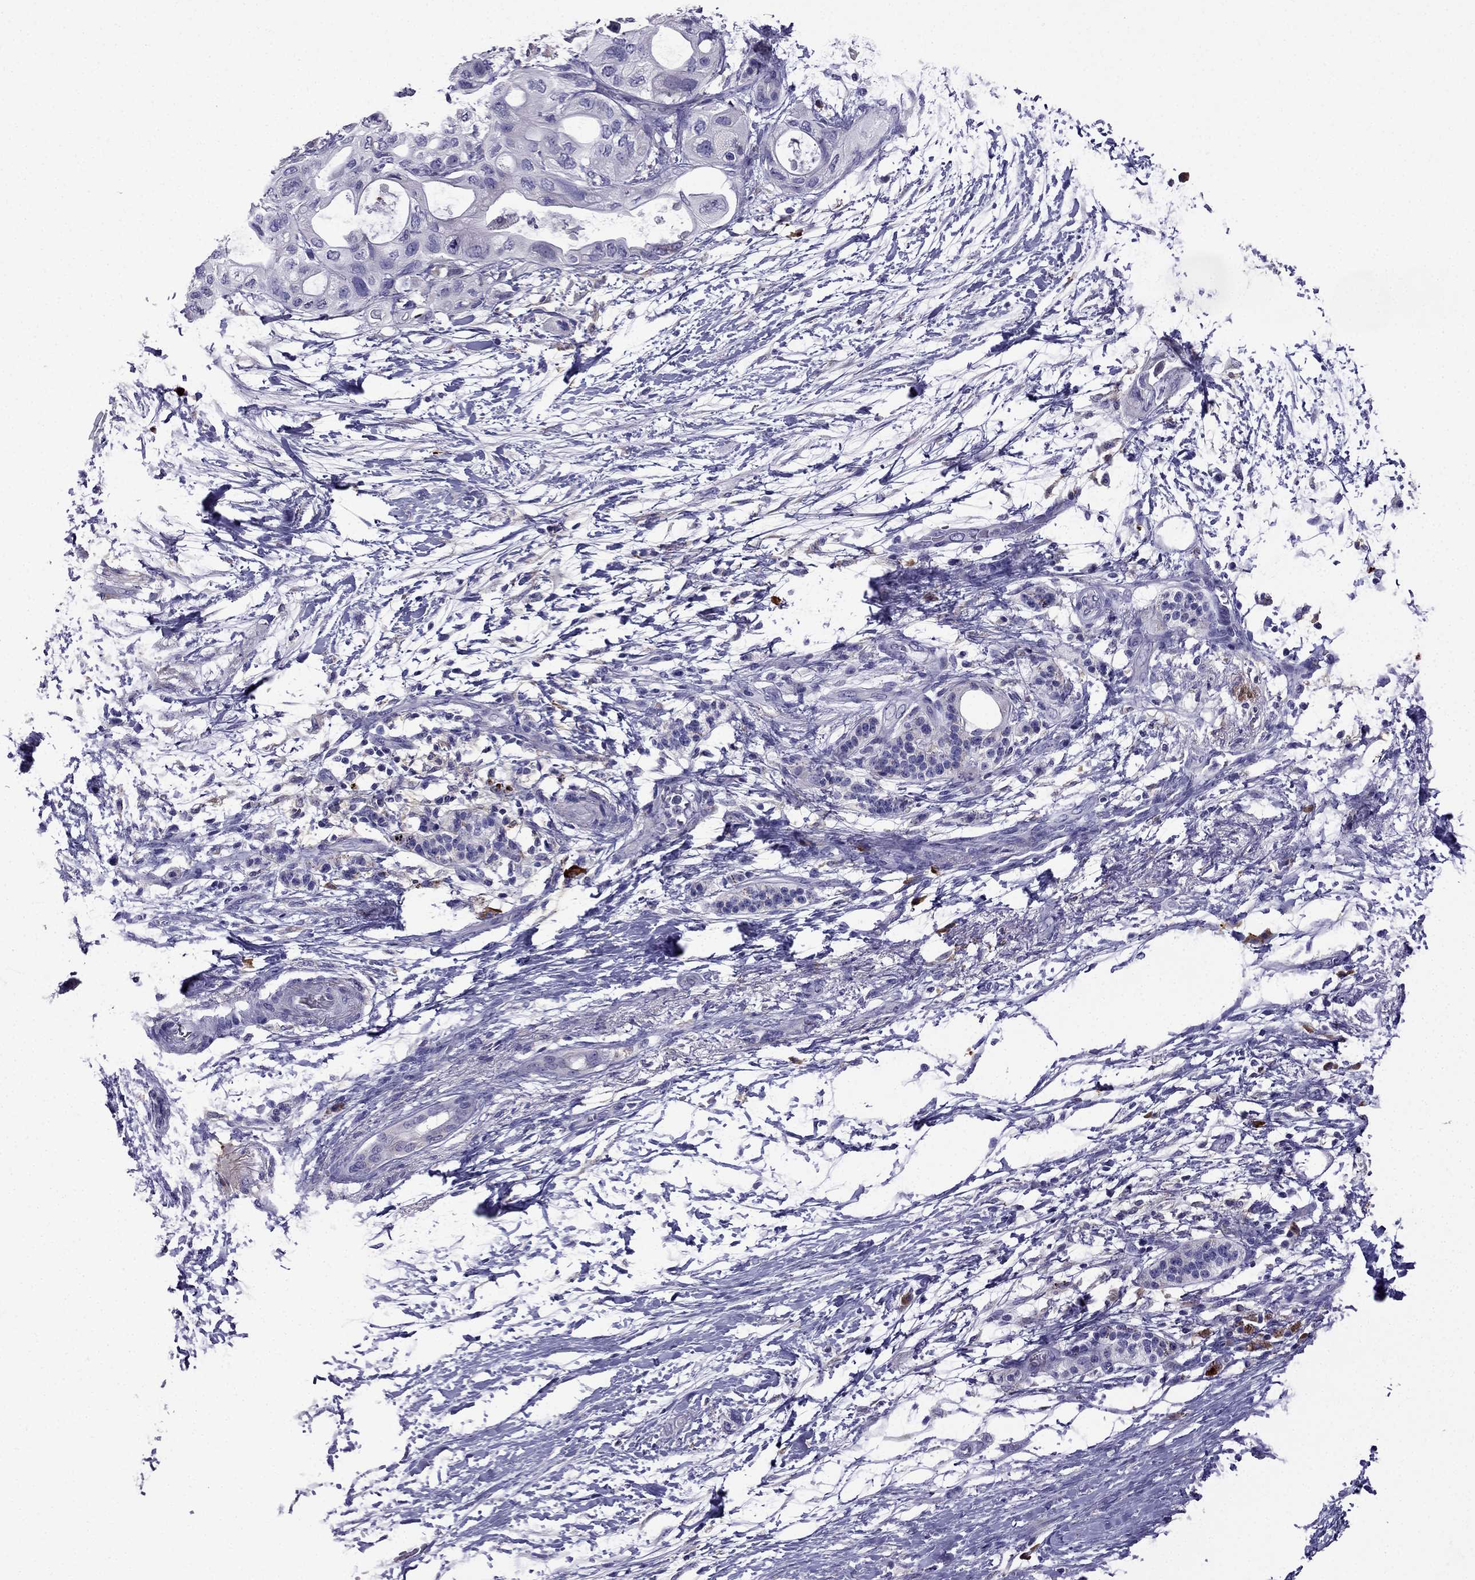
{"staining": {"intensity": "negative", "quantity": "none", "location": "none"}, "tissue": "pancreatic cancer", "cell_type": "Tumor cells", "image_type": "cancer", "snomed": [{"axis": "morphology", "description": "Adenocarcinoma, NOS"}, {"axis": "topography", "description": "Pancreas"}], "caption": "High magnification brightfield microscopy of adenocarcinoma (pancreatic) stained with DAB (3,3'-diaminobenzidine) (brown) and counterstained with hematoxylin (blue): tumor cells show no significant staining.", "gene": "TSSK4", "patient": {"sex": "female", "age": 72}}